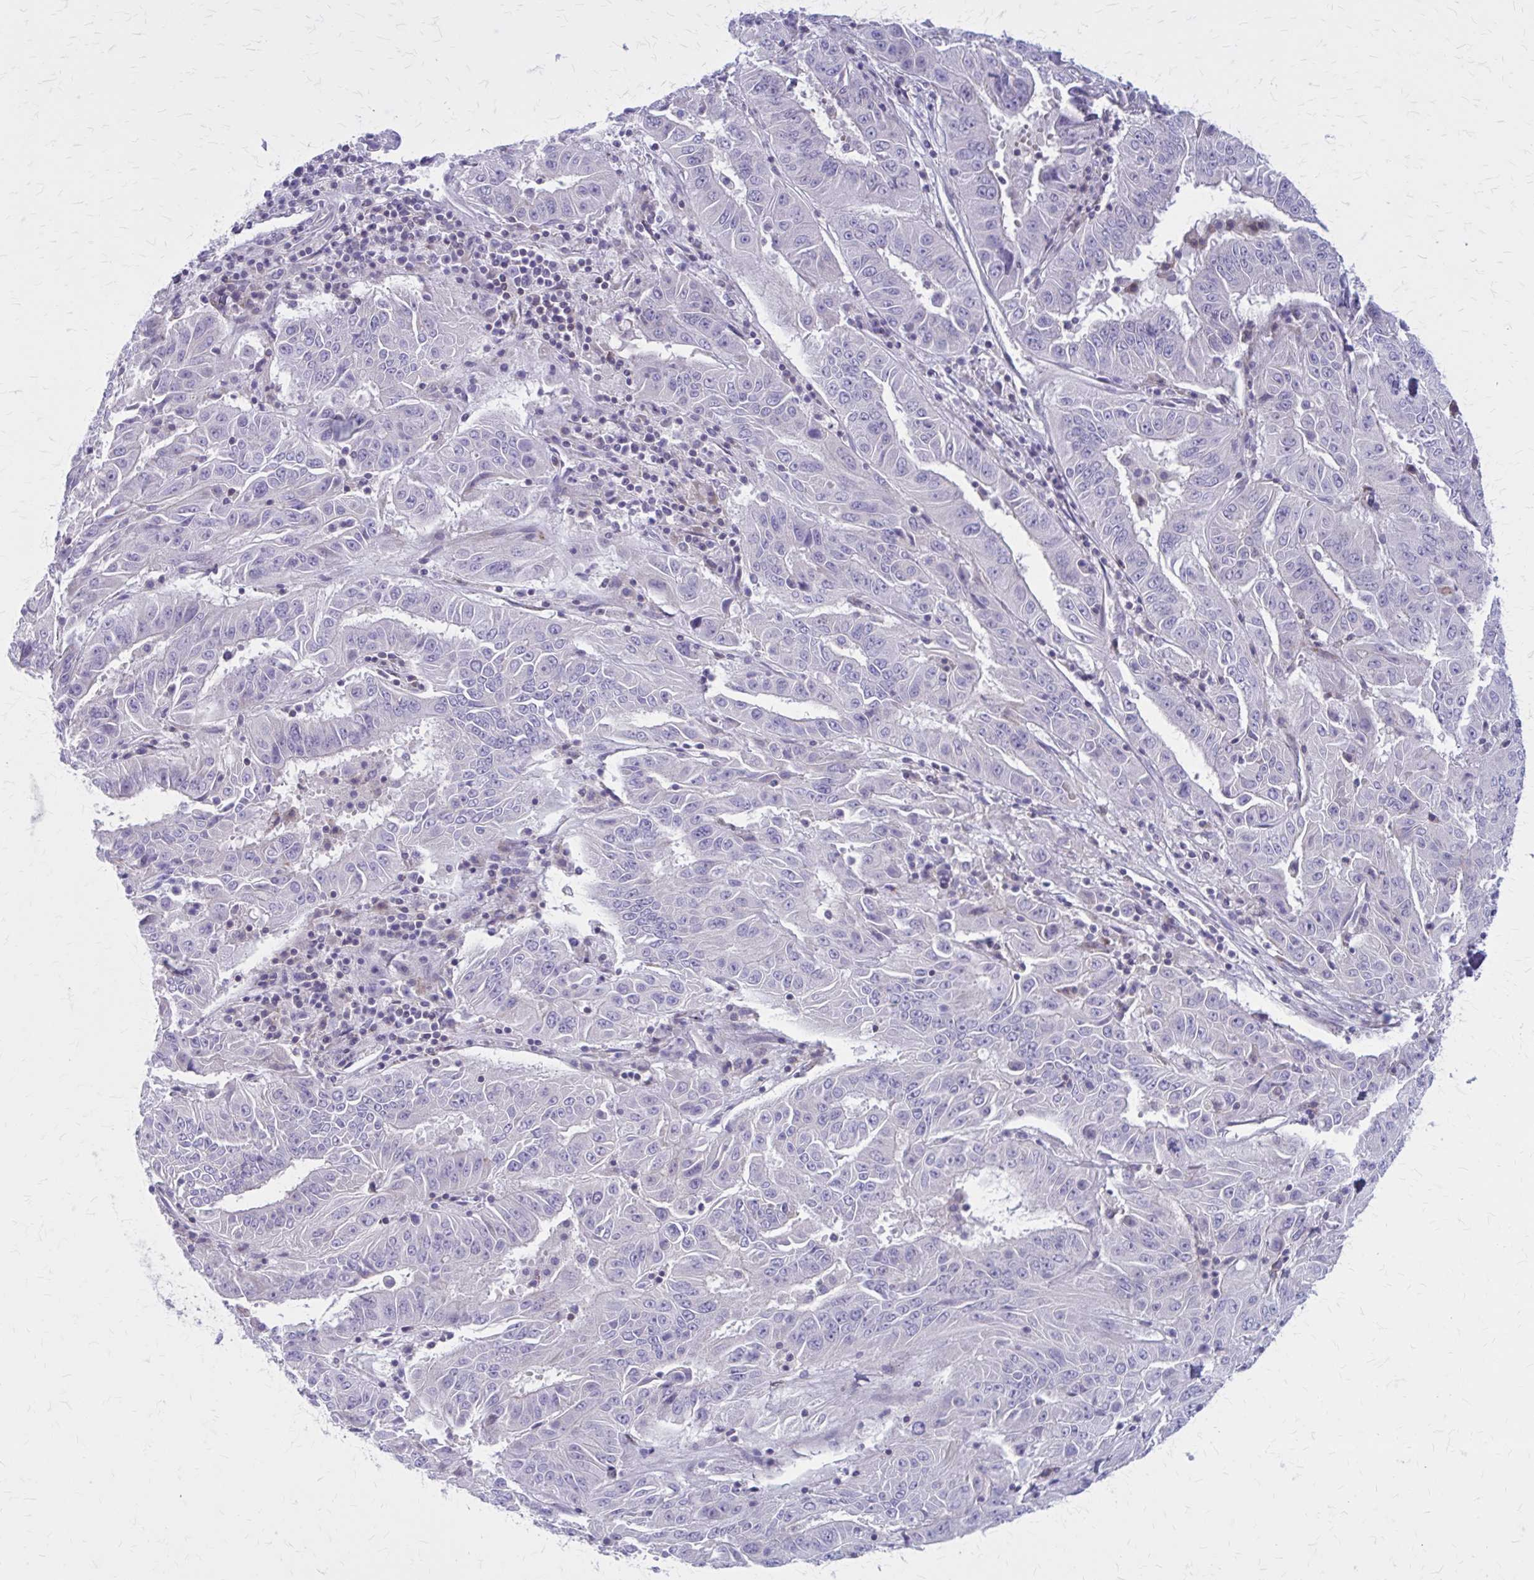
{"staining": {"intensity": "negative", "quantity": "none", "location": "none"}, "tissue": "pancreatic cancer", "cell_type": "Tumor cells", "image_type": "cancer", "snomed": [{"axis": "morphology", "description": "Adenocarcinoma, NOS"}, {"axis": "topography", "description": "Pancreas"}], "caption": "Pancreatic cancer (adenocarcinoma) was stained to show a protein in brown. There is no significant positivity in tumor cells.", "gene": "PITPNM1", "patient": {"sex": "male", "age": 63}}